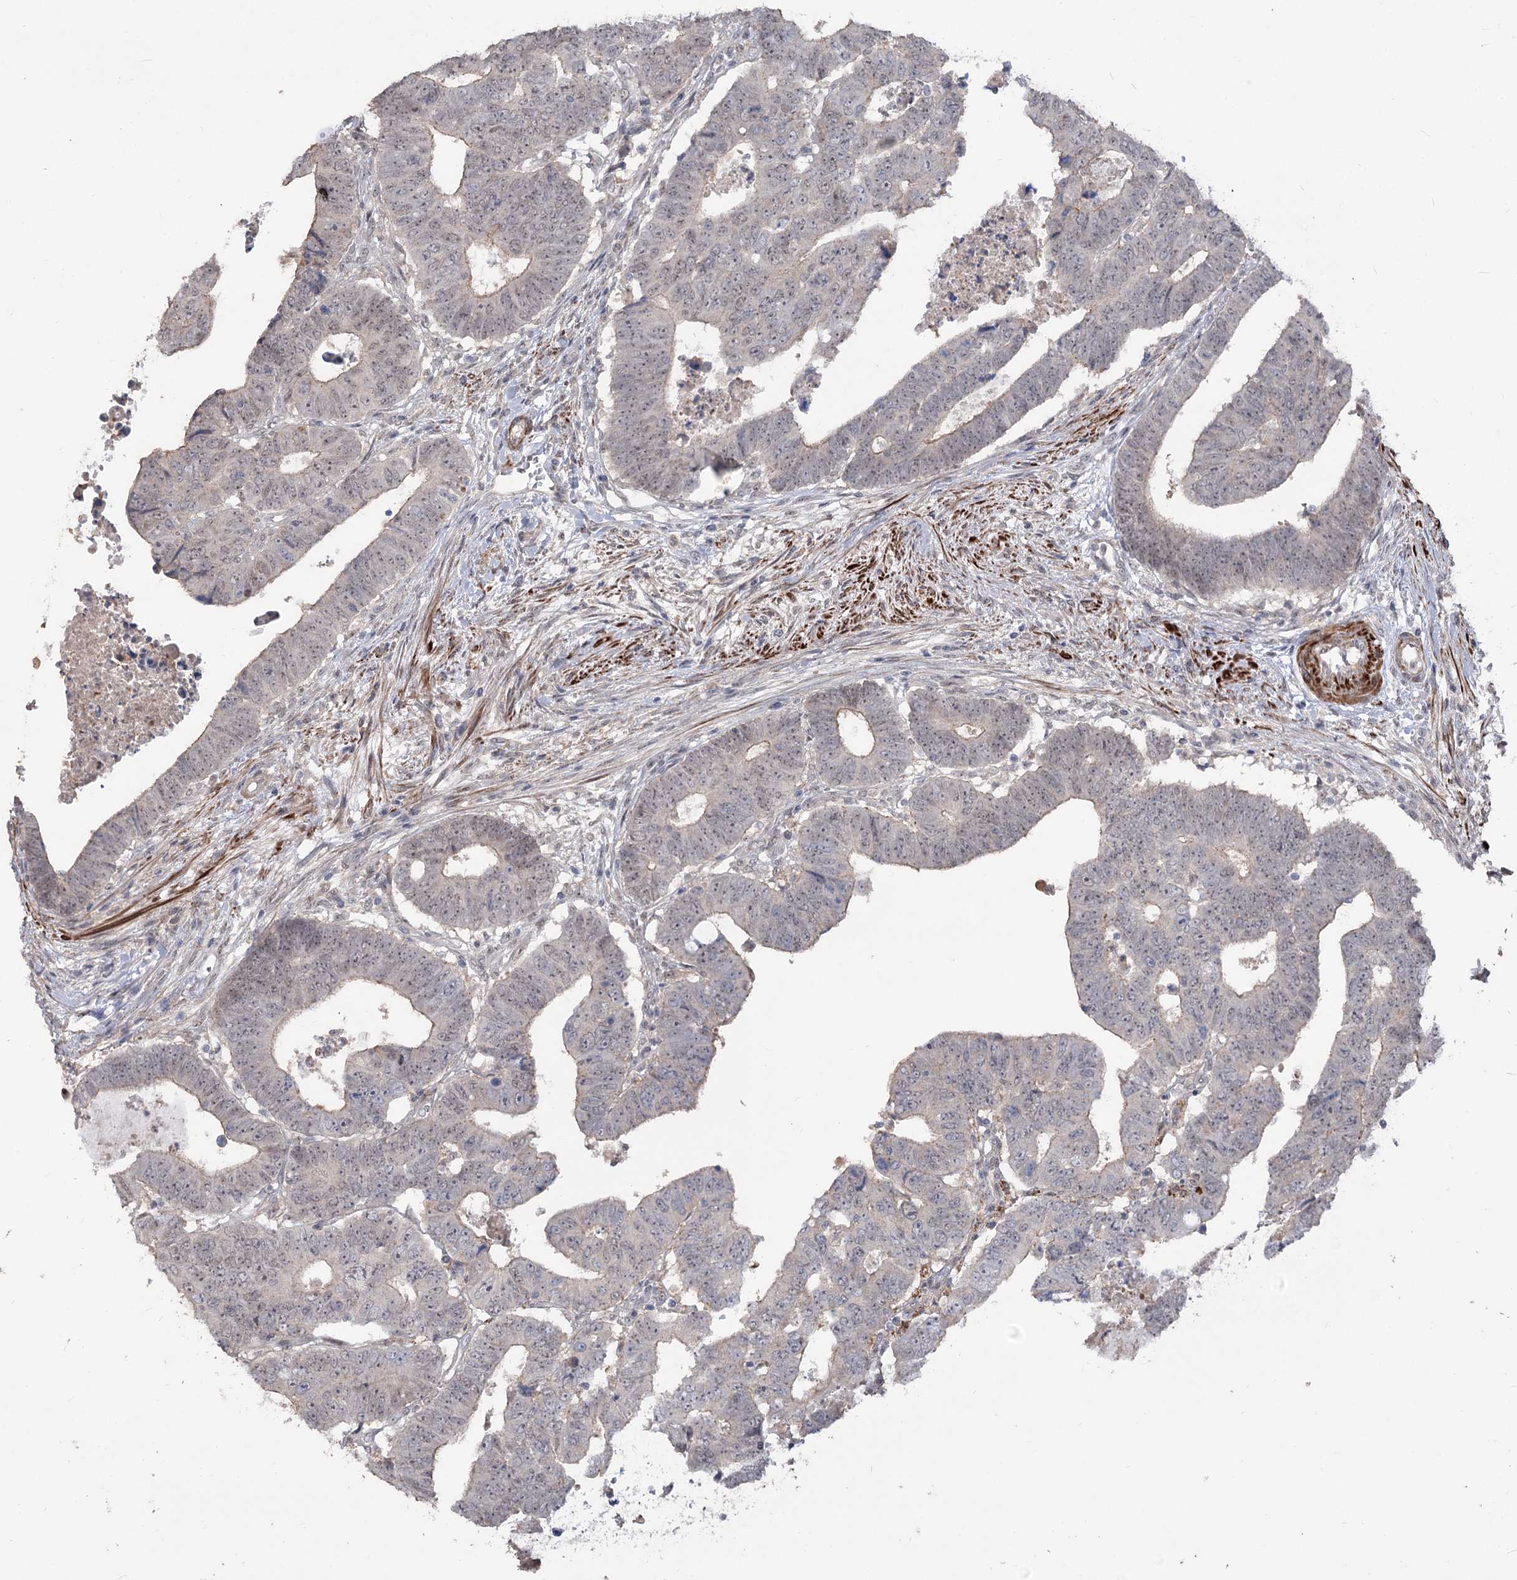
{"staining": {"intensity": "weak", "quantity": "<25%", "location": "nuclear"}, "tissue": "colorectal cancer", "cell_type": "Tumor cells", "image_type": "cancer", "snomed": [{"axis": "morphology", "description": "Normal tissue, NOS"}, {"axis": "morphology", "description": "Adenocarcinoma, NOS"}, {"axis": "topography", "description": "Rectum"}], "caption": "High magnification brightfield microscopy of colorectal cancer (adenocarcinoma) stained with DAB (brown) and counterstained with hematoxylin (blue): tumor cells show no significant expression.", "gene": "ZSCAN23", "patient": {"sex": "female", "age": 65}}